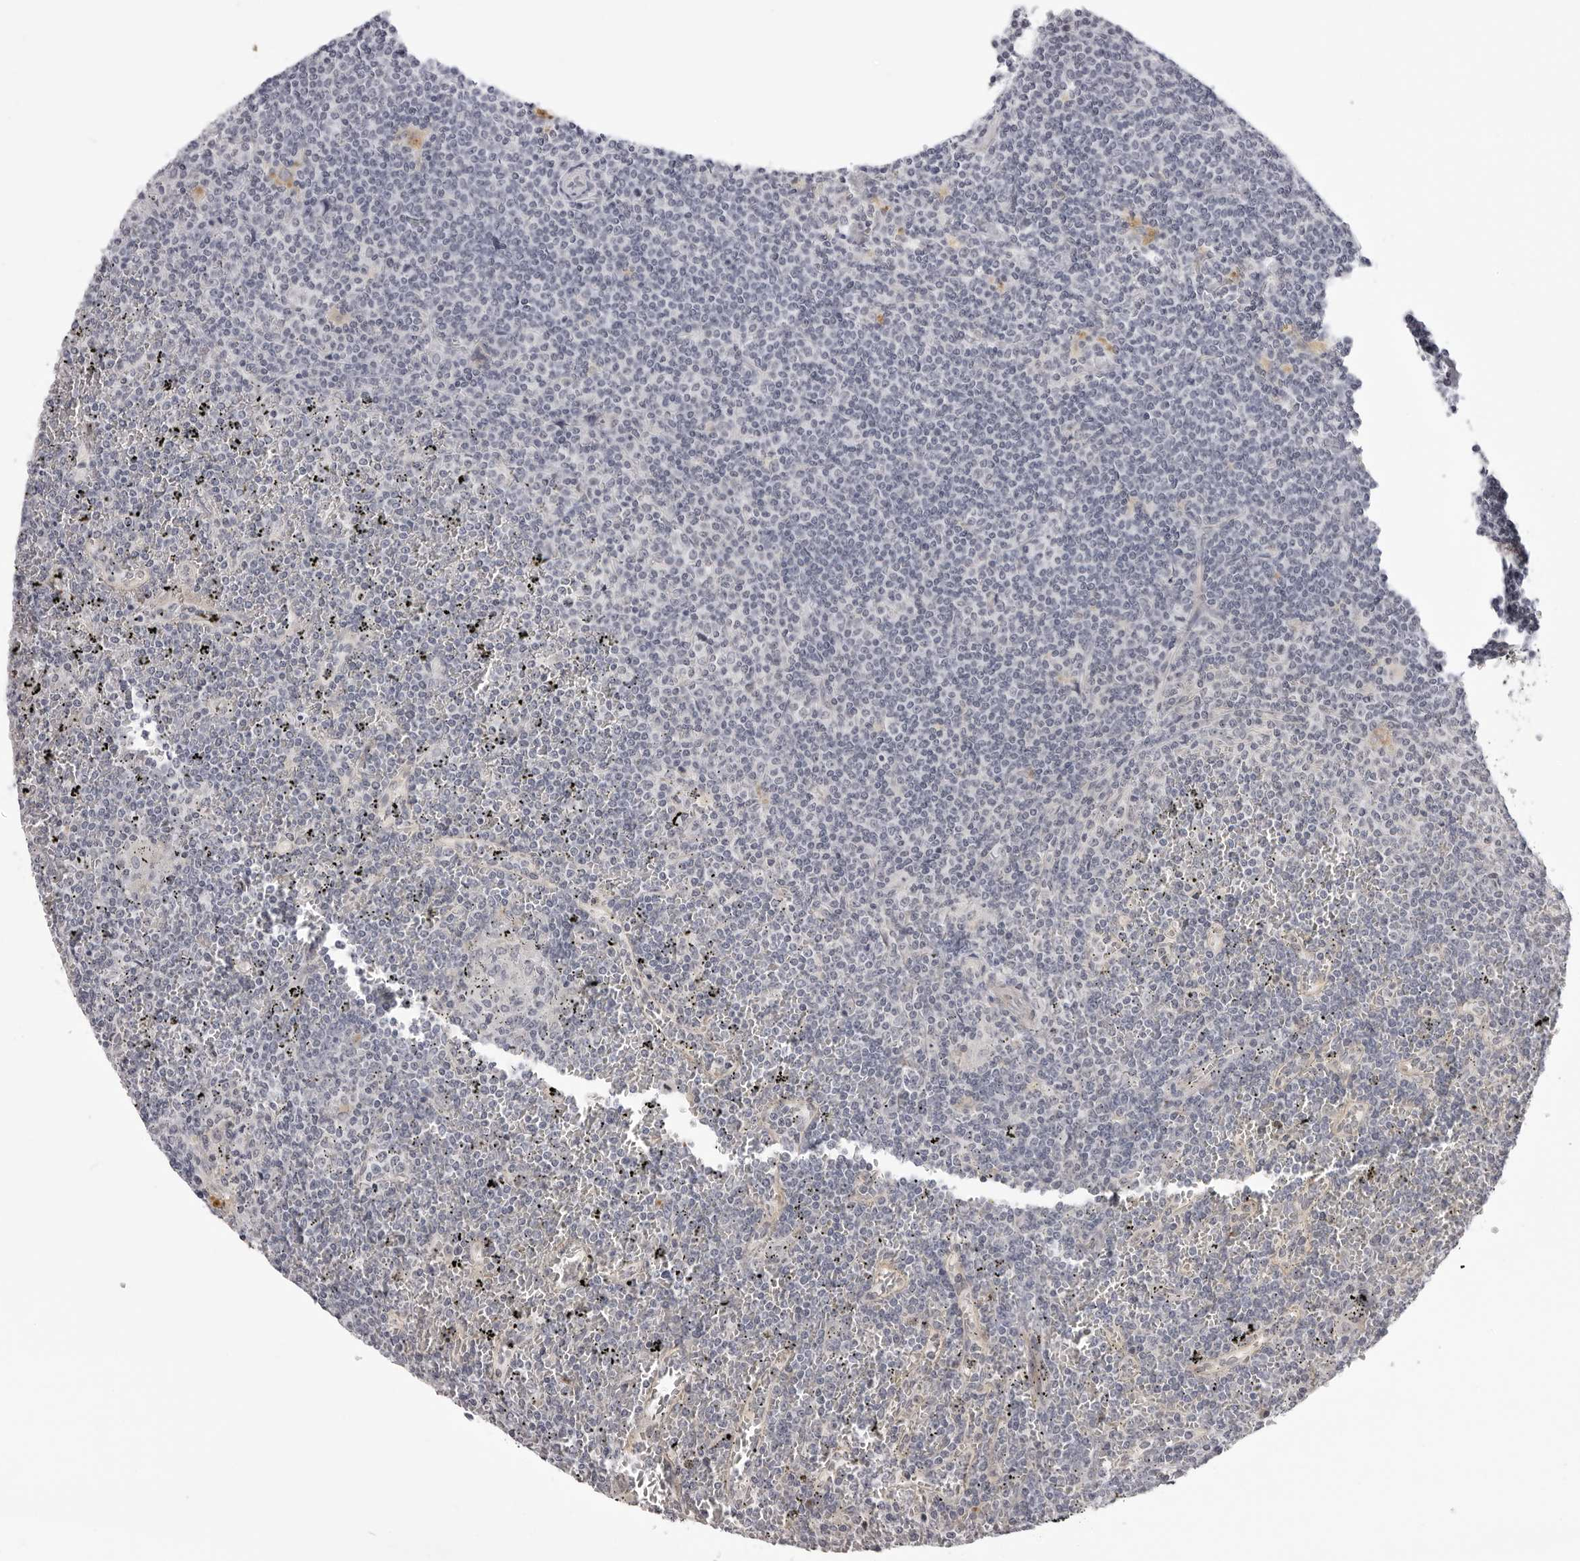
{"staining": {"intensity": "negative", "quantity": "none", "location": "none"}, "tissue": "lymphoma", "cell_type": "Tumor cells", "image_type": "cancer", "snomed": [{"axis": "morphology", "description": "Malignant lymphoma, non-Hodgkin's type, Low grade"}, {"axis": "topography", "description": "Spleen"}], "caption": "Lymphoma was stained to show a protein in brown. There is no significant positivity in tumor cells.", "gene": "SUGCT", "patient": {"sex": "female", "age": 19}}